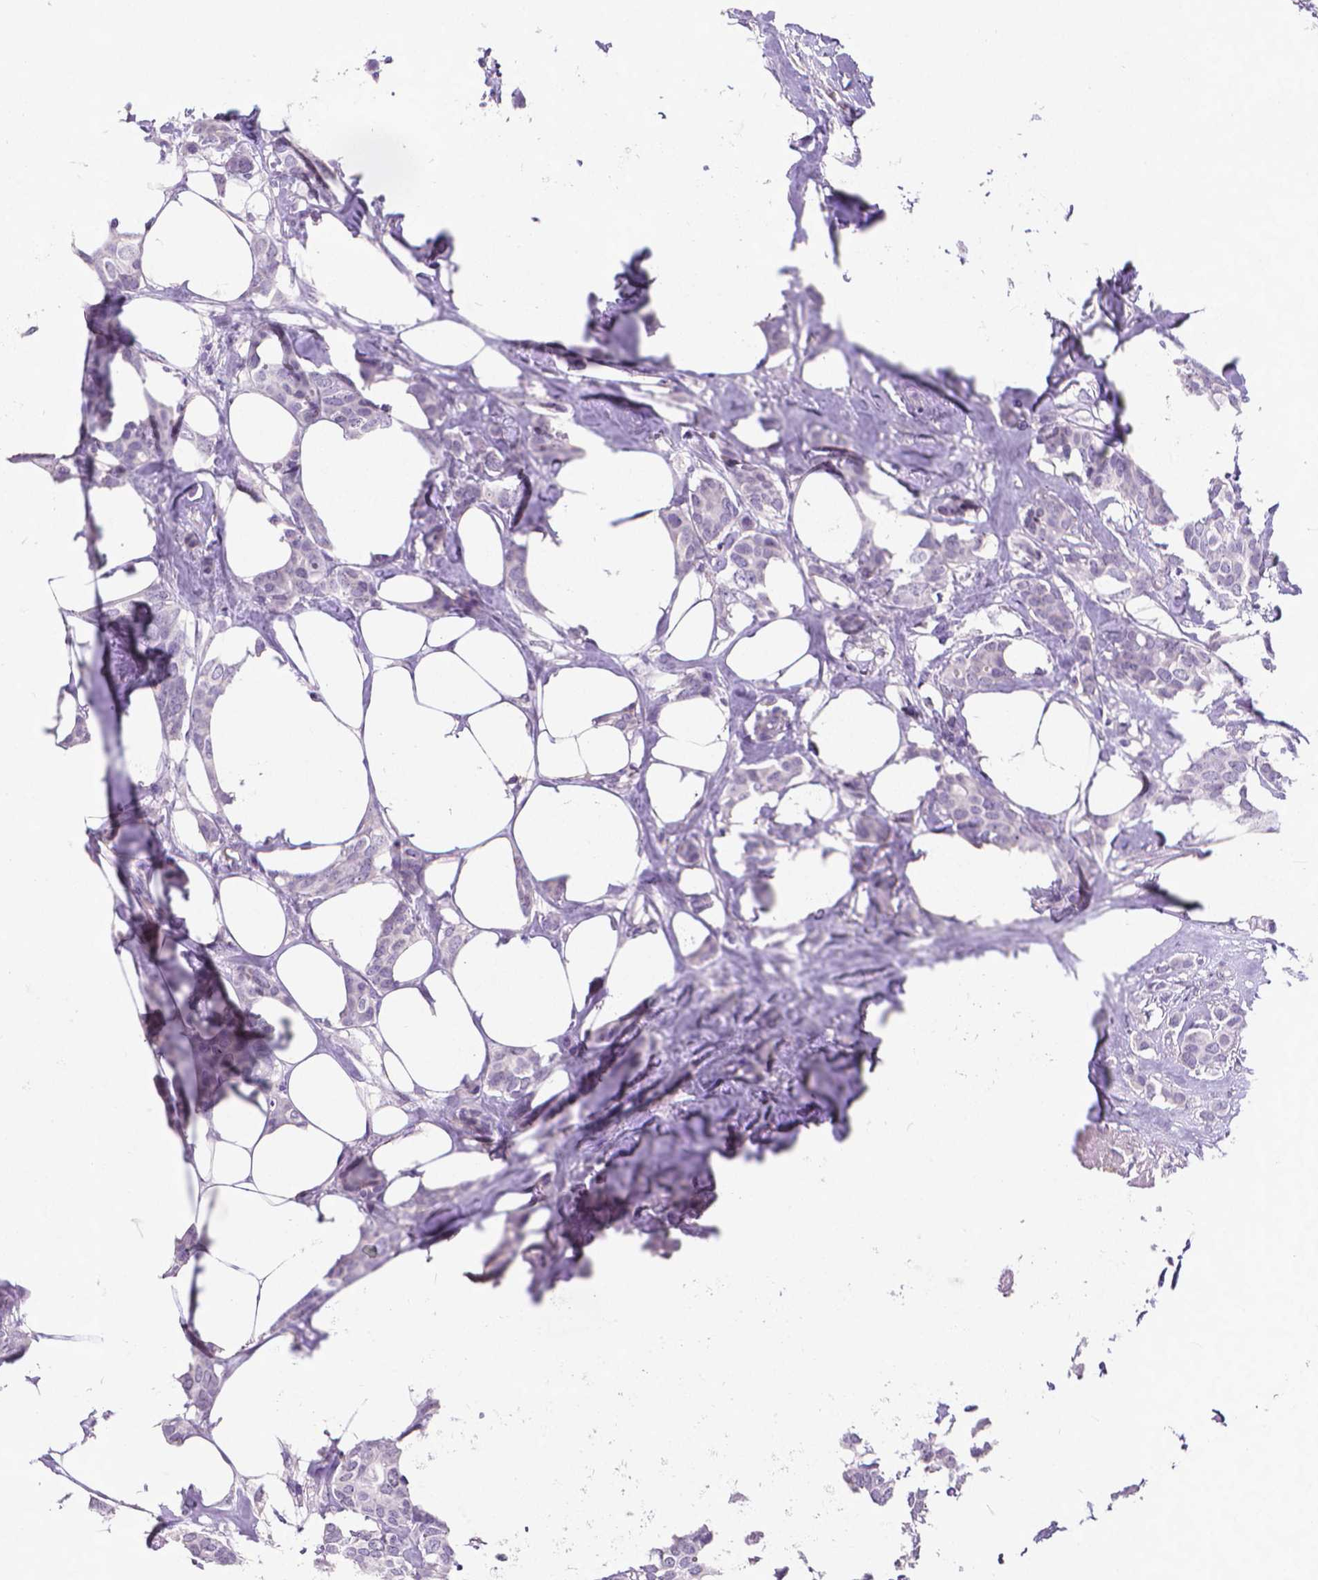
{"staining": {"intensity": "negative", "quantity": "none", "location": "none"}, "tissue": "breast cancer", "cell_type": "Tumor cells", "image_type": "cancer", "snomed": [{"axis": "morphology", "description": "Duct carcinoma"}, {"axis": "topography", "description": "Breast"}], "caption": "This histopathology image is of breast cancer stained with immunohistochemistry (IHC) to label a protein in brown with the nuclei are counter-stained blue. There is no positivity in tumor cells.", "gene": "CD4", "patient": {"sex": "female", "age": 62}}